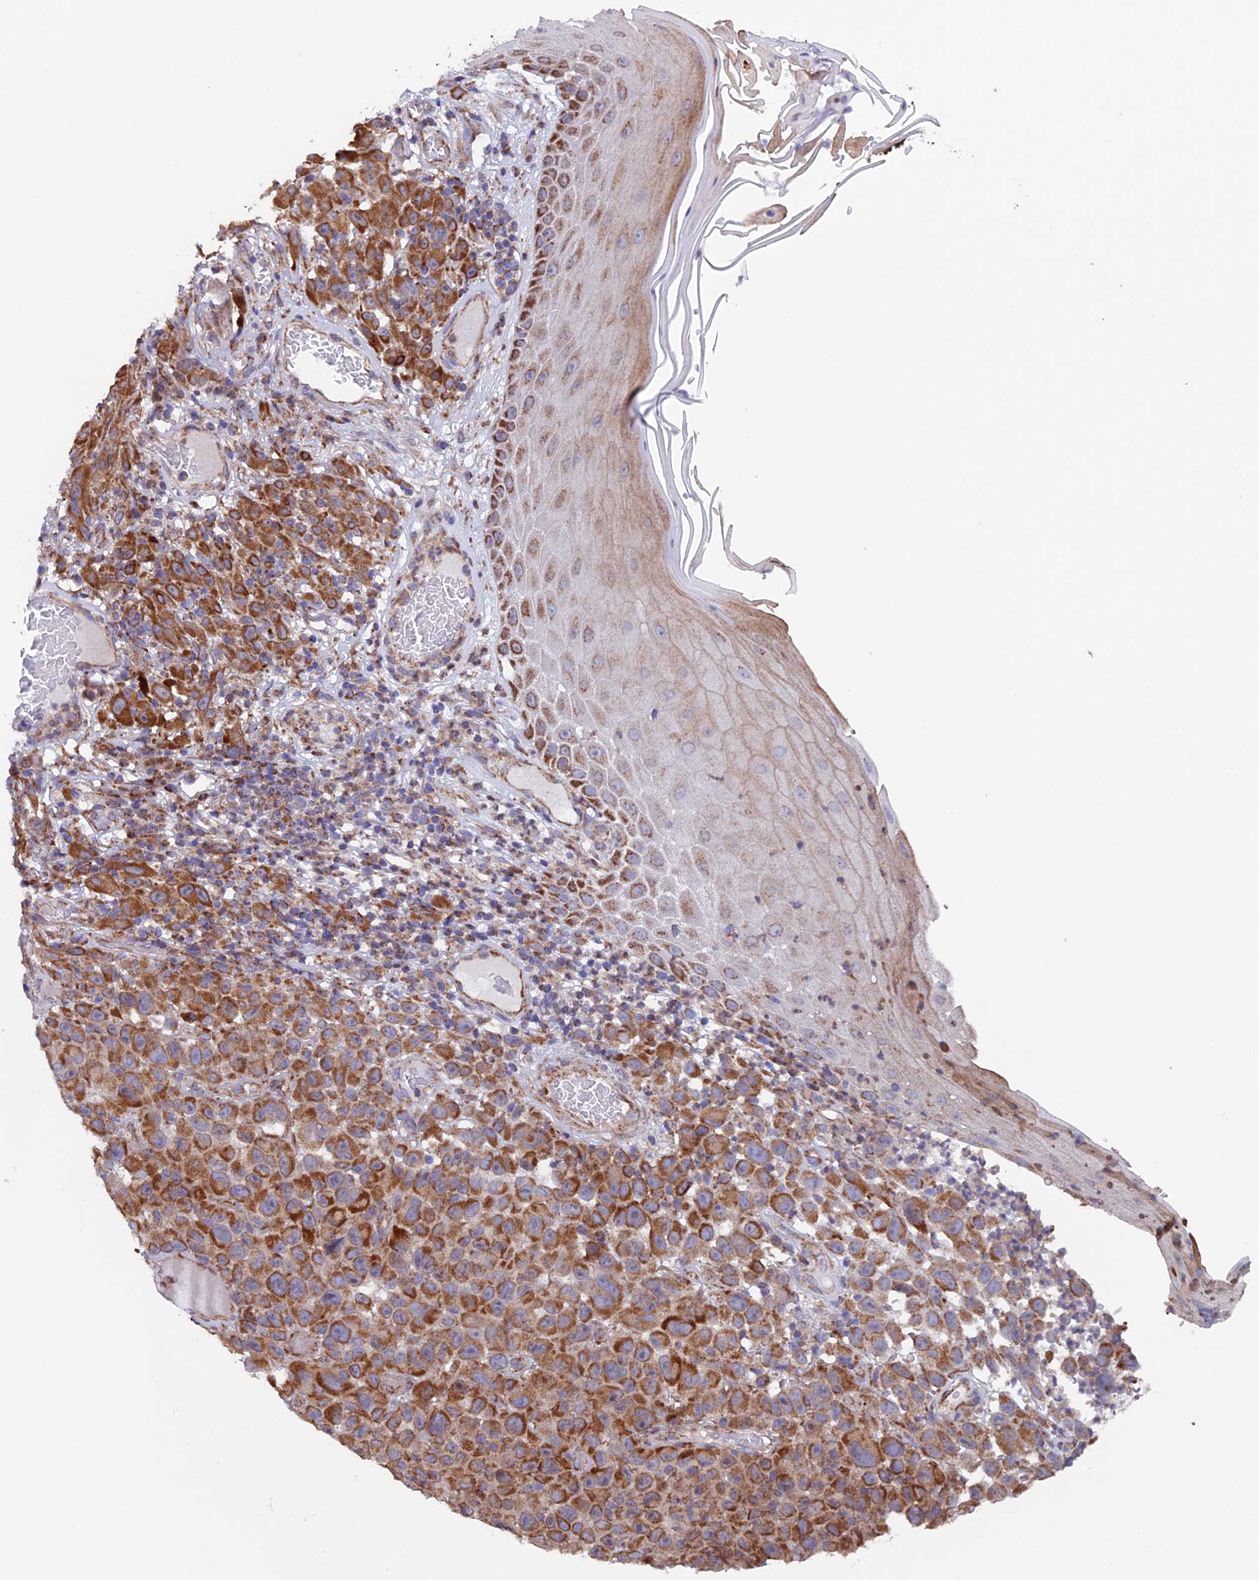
{"staining": {"intensity": "strong", "quantity": ">75%", "location": "cytoplasmic/membranous"}, "tissue": "melanoma", "cell_type": "Tumor cells", "image_type": "cancer", "snomed": [{"axis": "morphology", "description": "Malignant melanoma, NOS"}, {"axis": "topography", "description": "Skin"}], "caption": "Melanoma stained for a protein (brown) exhibits strong cytoplasmic/membranous positive staining in approximately >75% of tumor cells.", "gene": "MRPL1", "patient": {"sex": "female", "age": 82}}